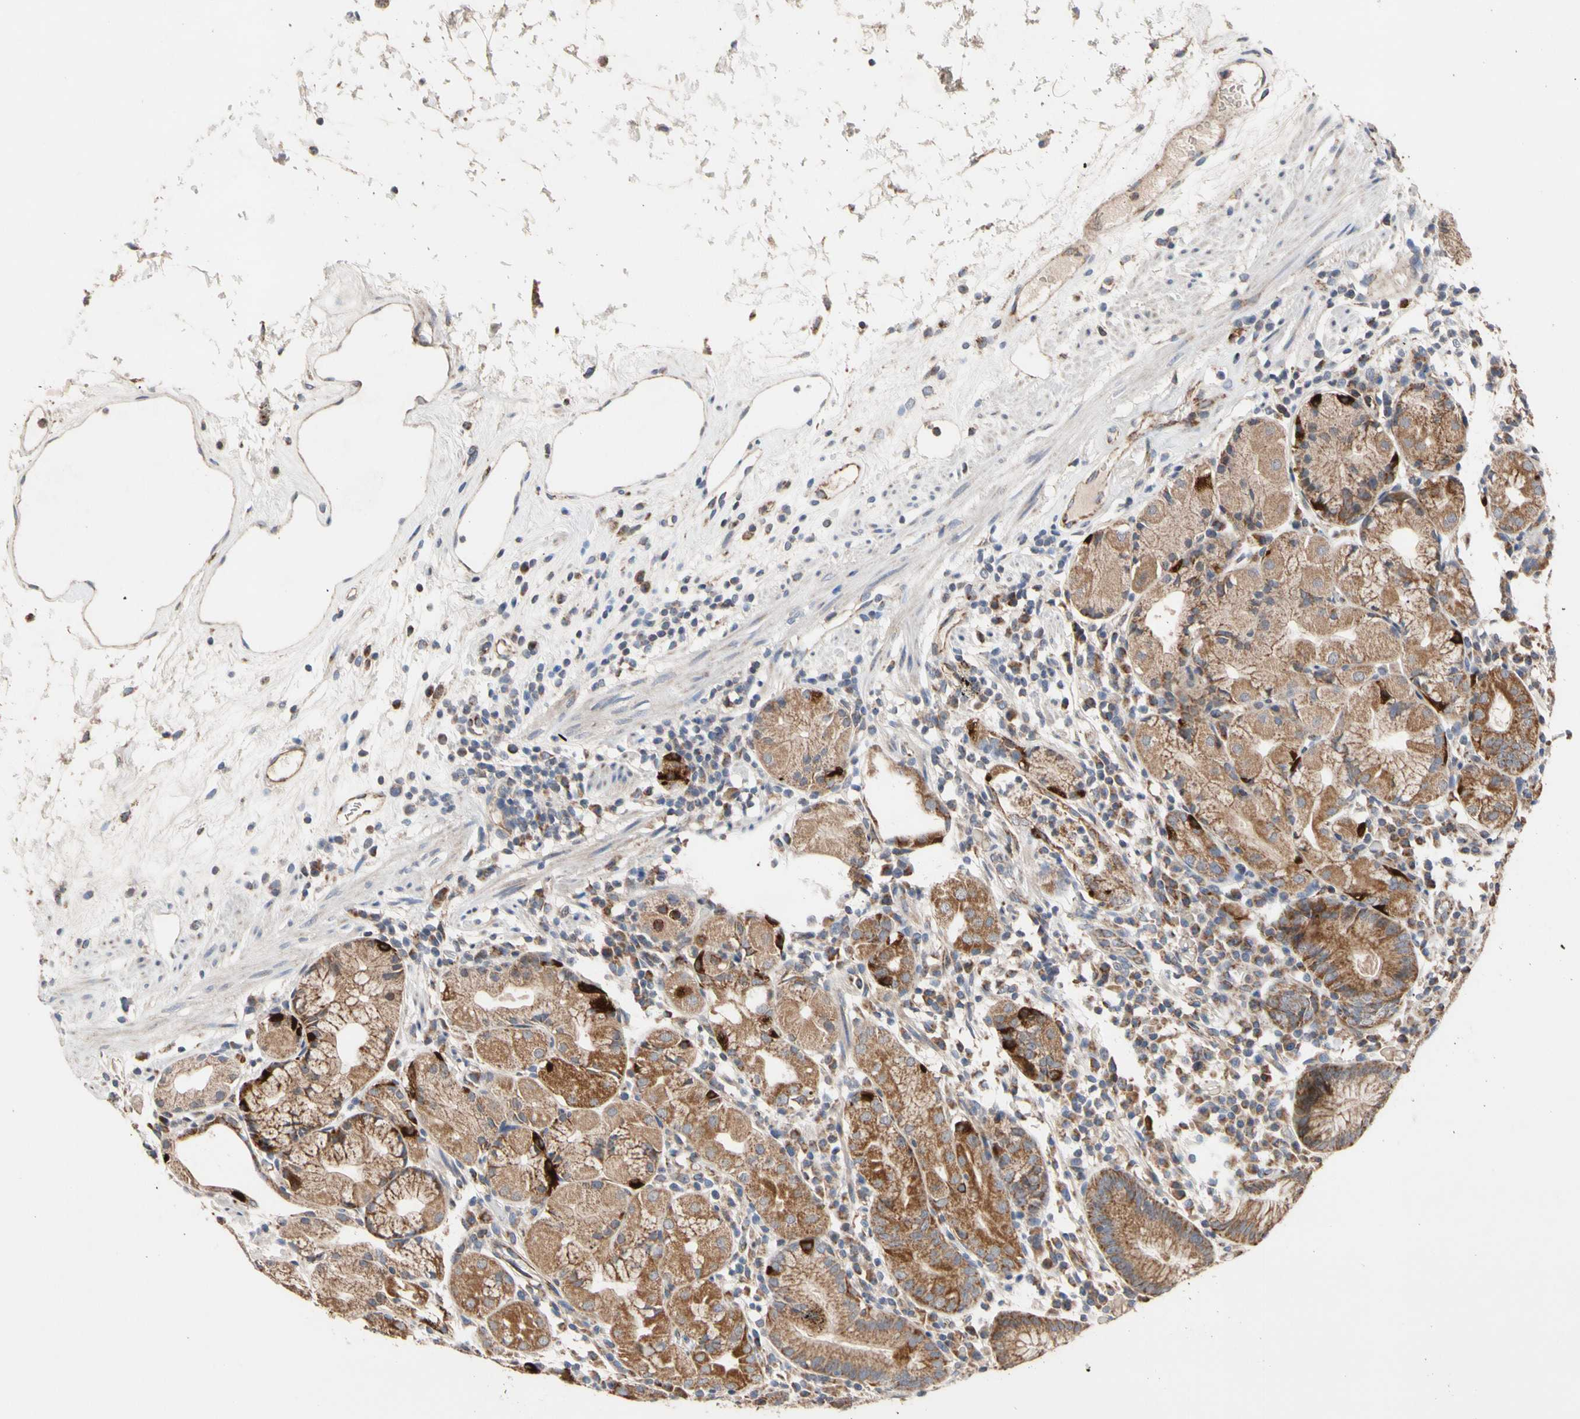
{"staining": {"intensity": "strong", "quantity": ">75%", "location": "cytoplasmic/membranous"}, "tissue": "stomach", "cell_type": "Glandular cells", "image_type": "normal", "snomed": [{"axis": "morphology", "description": "Normal tissue, NOS"}, {"axis": "topography", "description": "Stomach"}, {"axis": "topography", "description": "Stomach, lower"}], "caption": "Protein staining by immunohistochemistry displays strong cytoplasmic/membranous positivity in approximately >75% of glandular cells in unremarkable stomach.", "gene": "GPD2", "patient": {"sex": "female", "age": 75}}